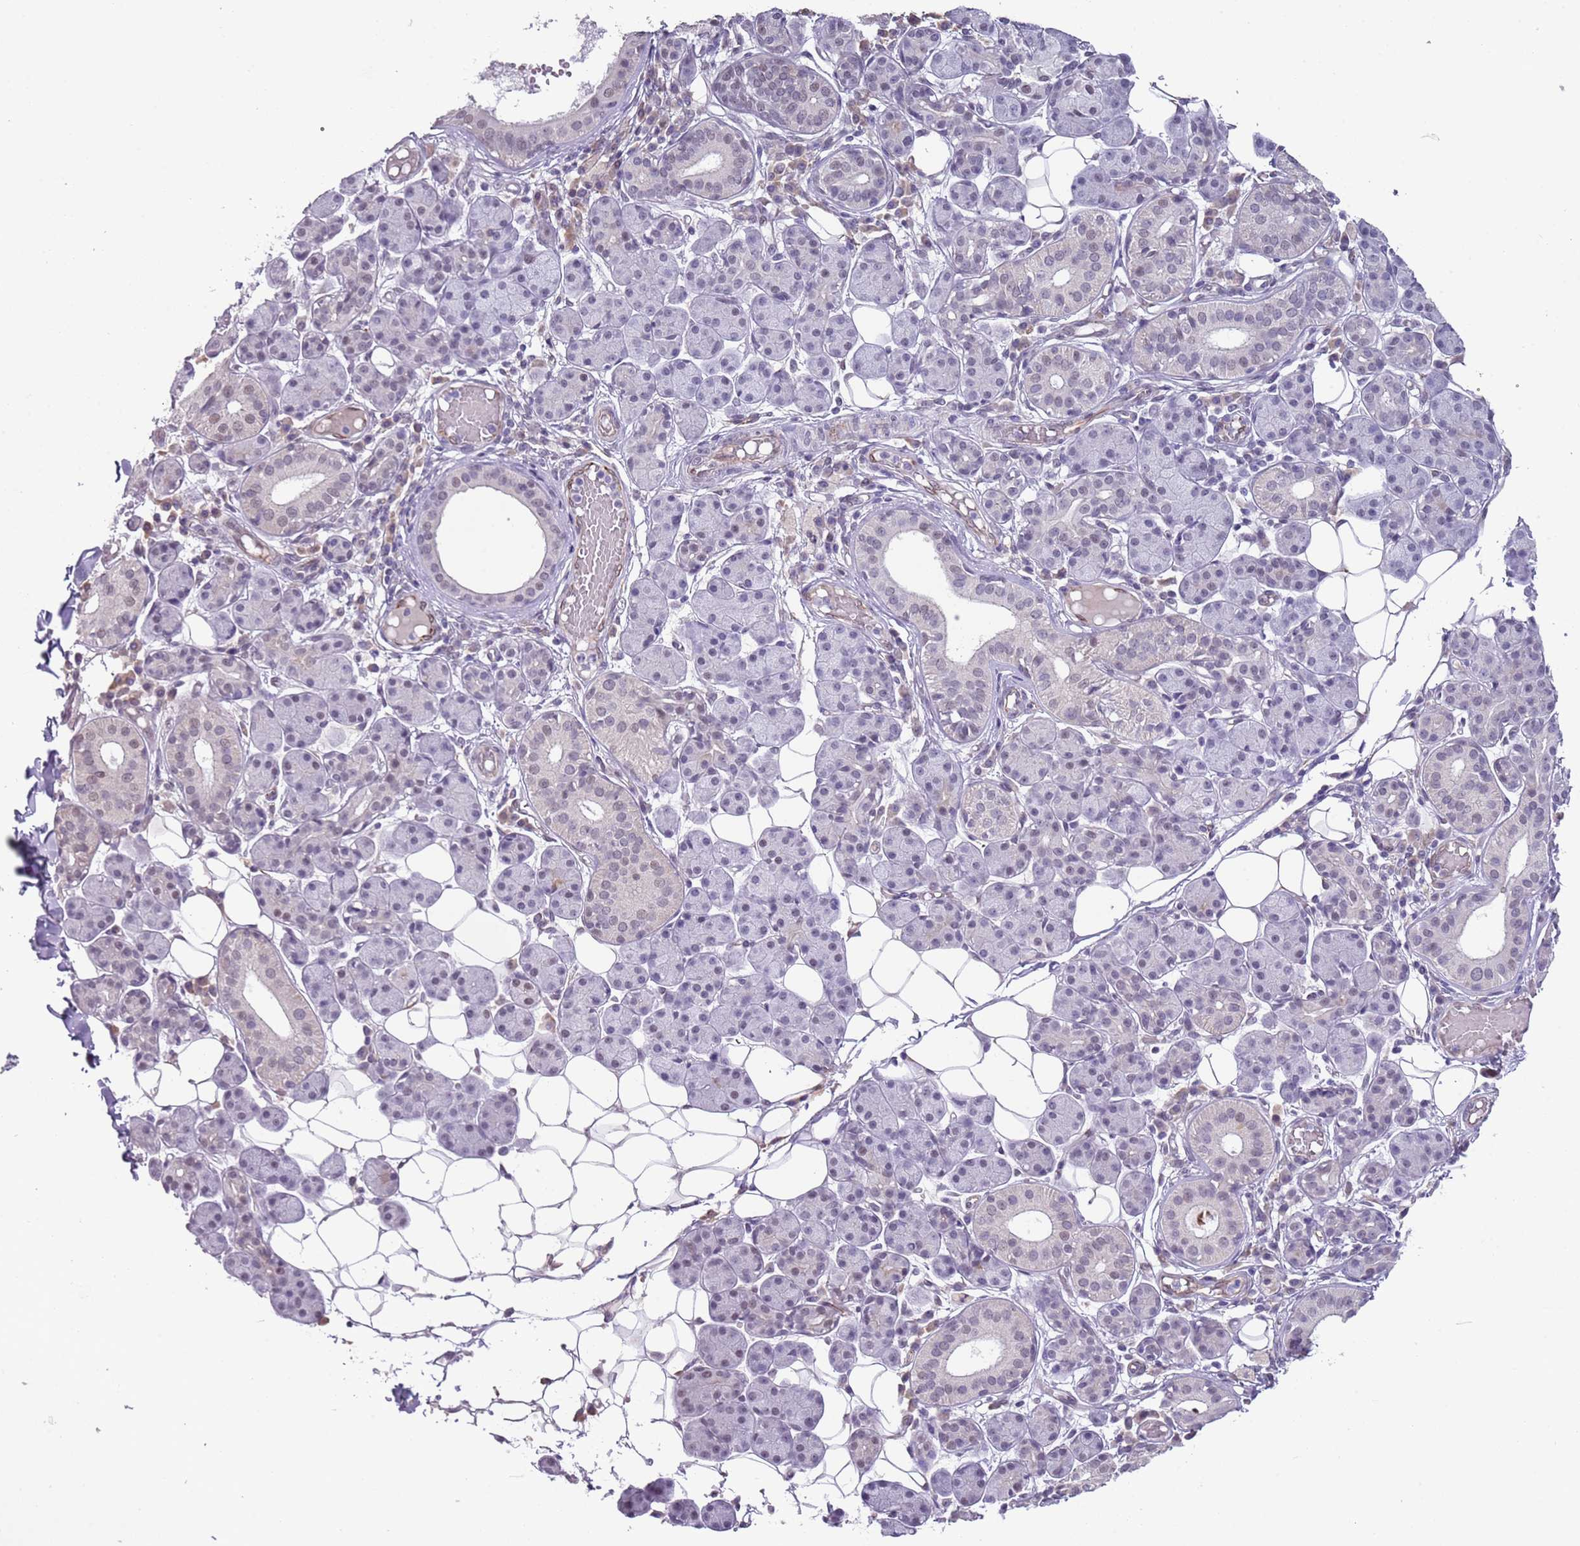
{"staining": {"intensity": "negative", "quantity": "none", "location": "none"}, "tissue": "salivary gland", "cell_type": "Glandular cells", "image_type": "normal", "snomed": [{"axis": "morphology", "description": "Normal tissue, NOS"}, {"axis": "topography", "description": "Salivary gland"}], "caption": "This is an IHC image of normal salivary gland. There is no staining in glandular cells.", "gene": "ENSG00000271254", "patient": {"sex": "female", "age": 33}}